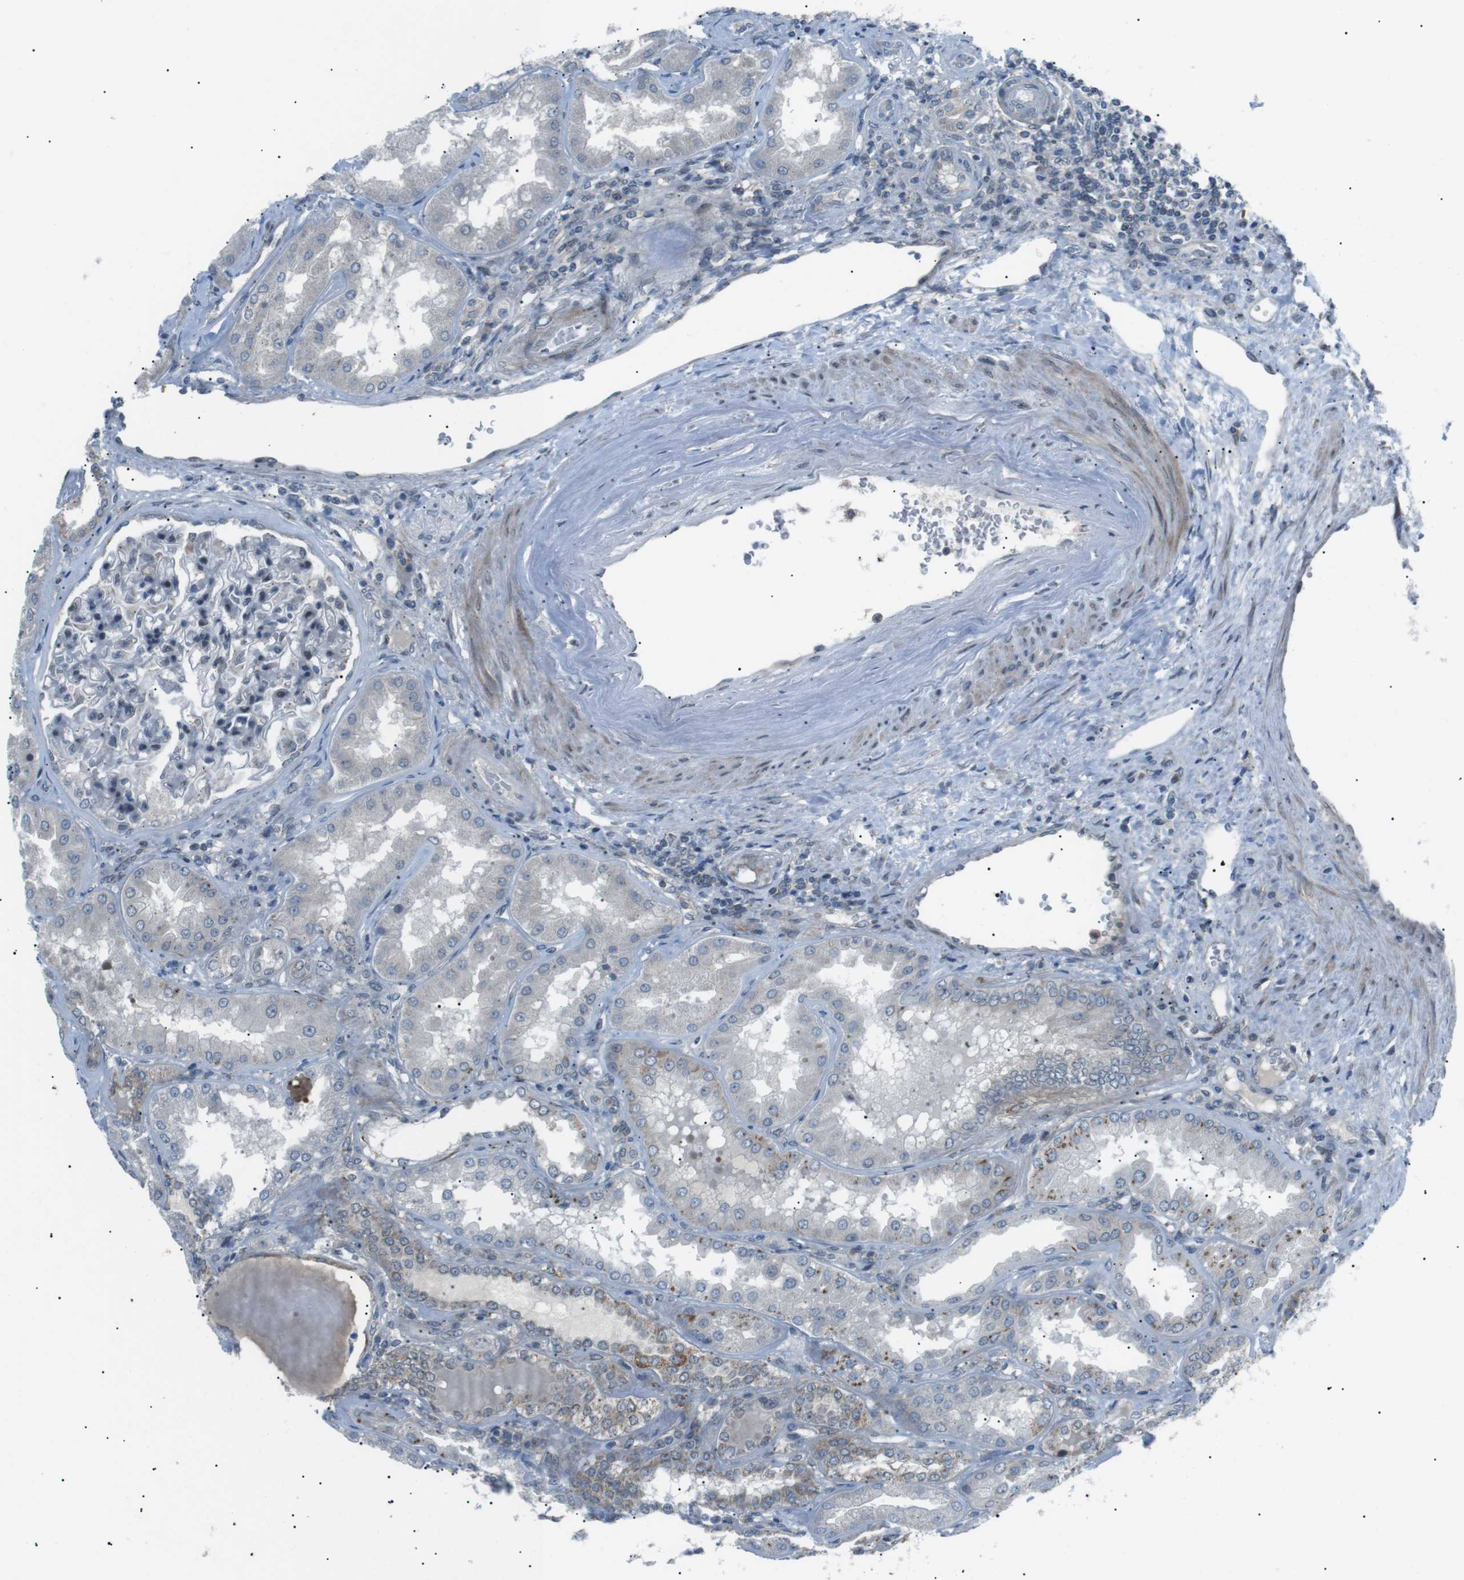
{"staining": {"intensity": "negative", "quantity": "none", "location": "none"}, "tissue": "kidney", "cell_type": "Cells in glomeruli", "image_type": "normal", "snomed": [{"axis": "morphology", "description": "Normal tissue, NOS"}, {"axis": "topography", "description": "Kidney"}], "caption": "This is a histopathology image of immunohistochemistry (IHC) staining of unremarkable kidney, which shows no staining in cells in glomeruli.", "gene": "ARID5B", "patient": {"sex": "female", "age": 56}}